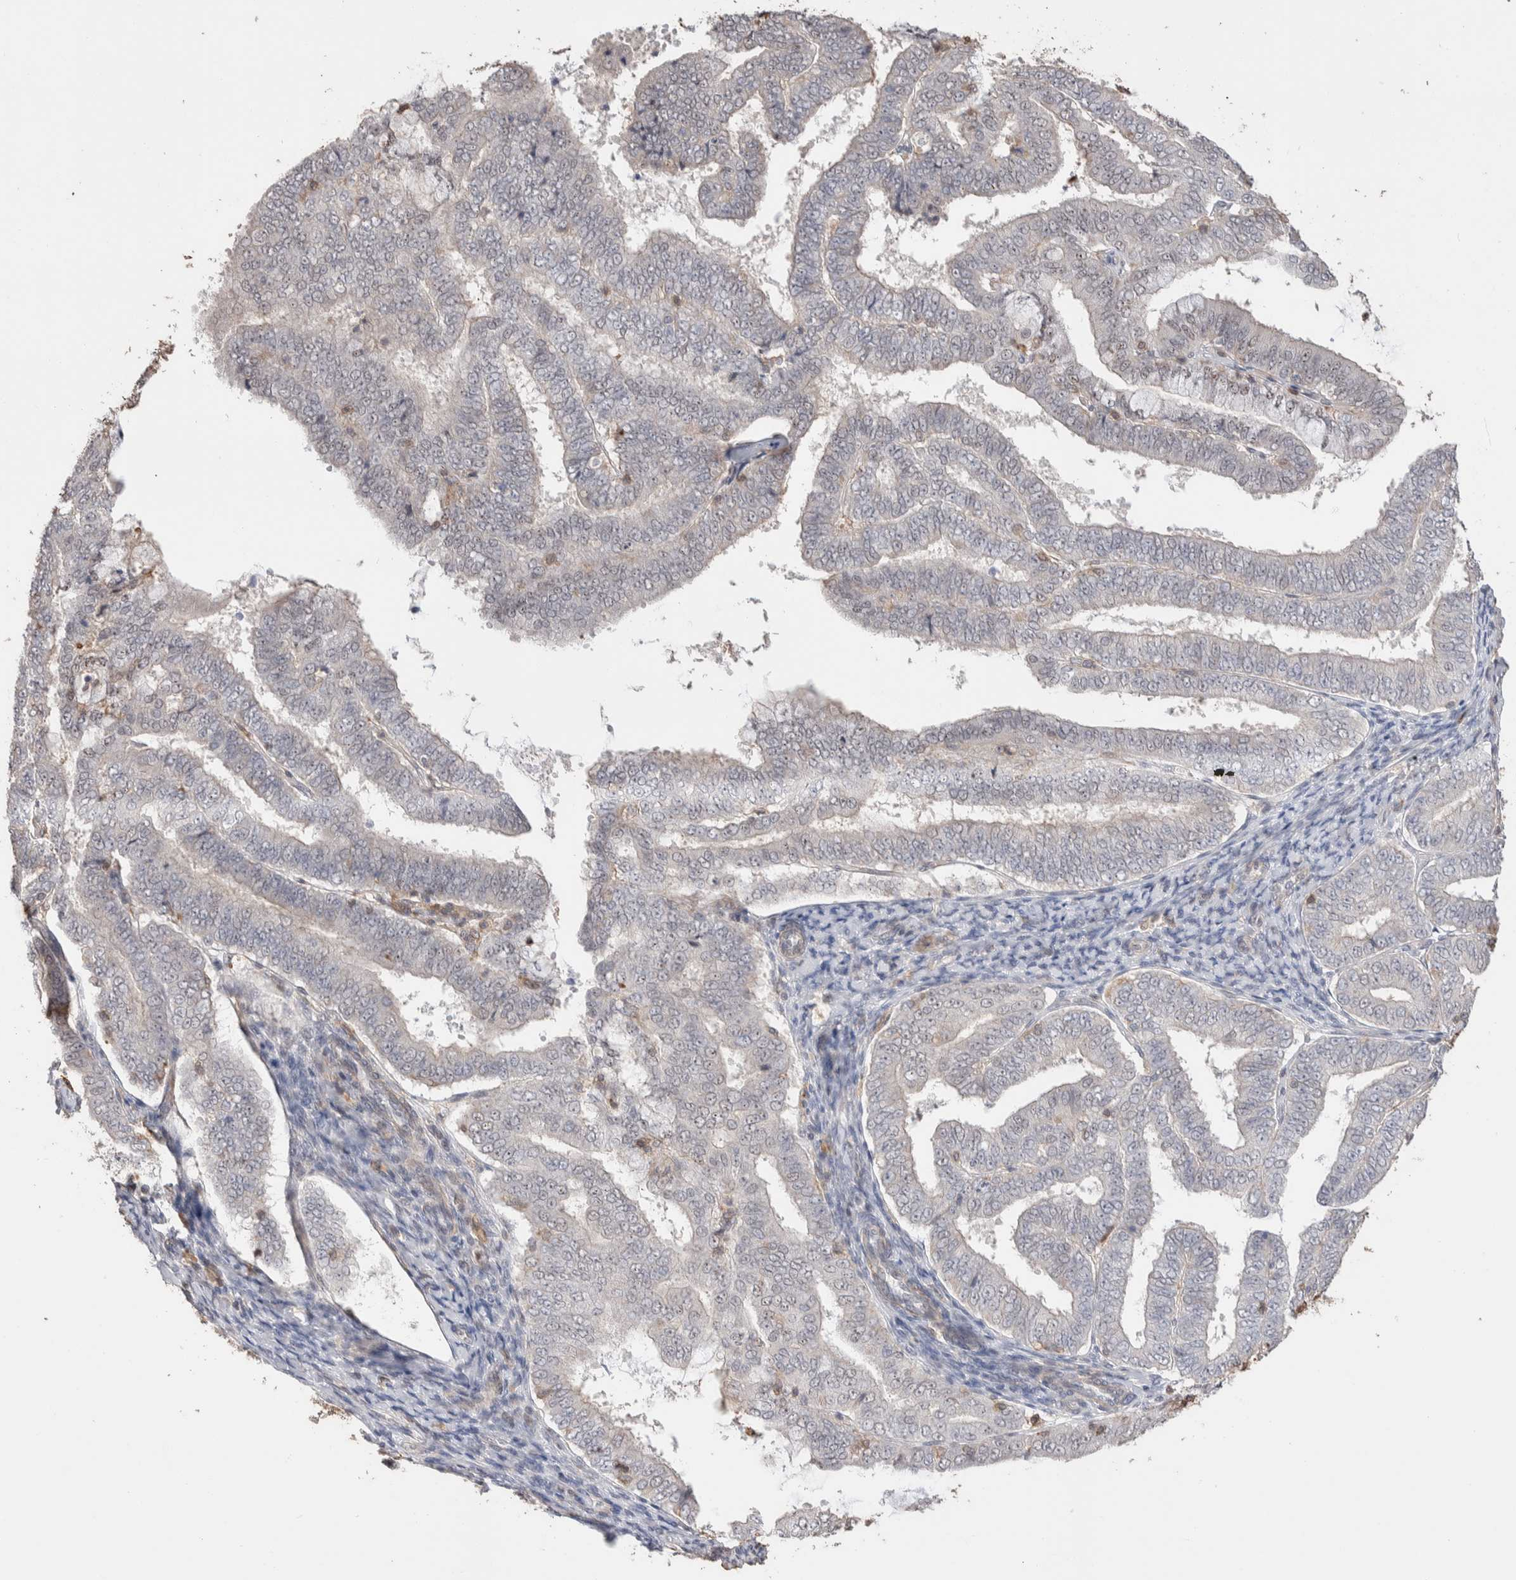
{"staining": {"intensity": "negative", "quantity": "none", "location": "none"}, "tissue": "endometrial cancer", "cell_type": "Tumor cells", "image_type": "cancer", "snomed": [{"axis": "morphology", "description": "Adenocarcinoma, NOS"}, {"axis": "topography", "description": "Endometrium"}], "caption": "There is no significant expression in tumor cells of endometrial cancer. Brightfield microscopy of IHC stained with DAB (brown) and hematoxylin (blue), captured at high magnification.", "gene": "ZNF704", "patient": {"sex": "female", "age": 63}}